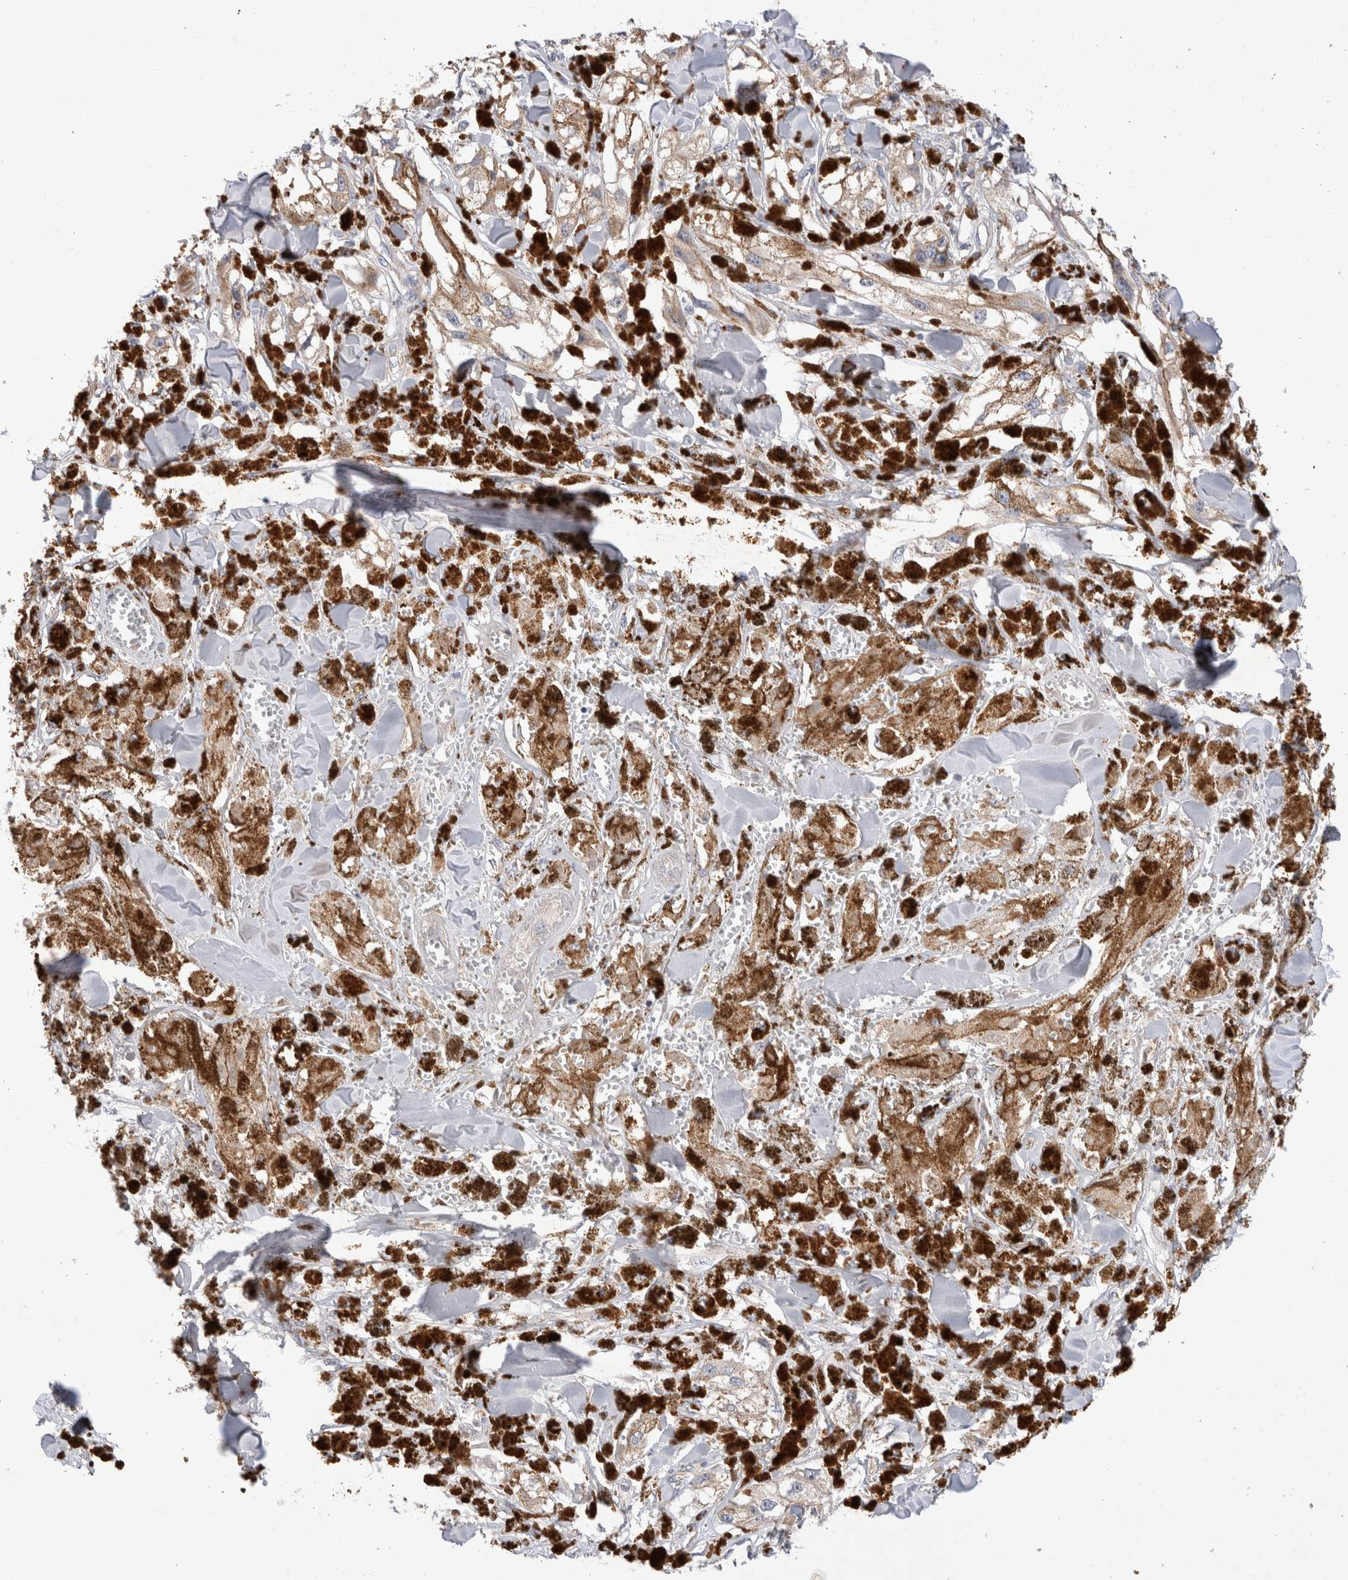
{"staining": {"intensity": "negative", "quantity": "none", "location": "none"}, "tissue": "melanoma", "cell_type": "Tumor cells", "image_type": "cancer", "snomed": [{"axis": "morphology", "description": "Malignant melanoma, NOS"}, {"axis": "topography", "description": "Skin"}], "caption": "Image shows no protein staining in tumor cells of melanoma tissue.", "gene": "IFT74", "patient": {"sex": "male", "age": 88}}